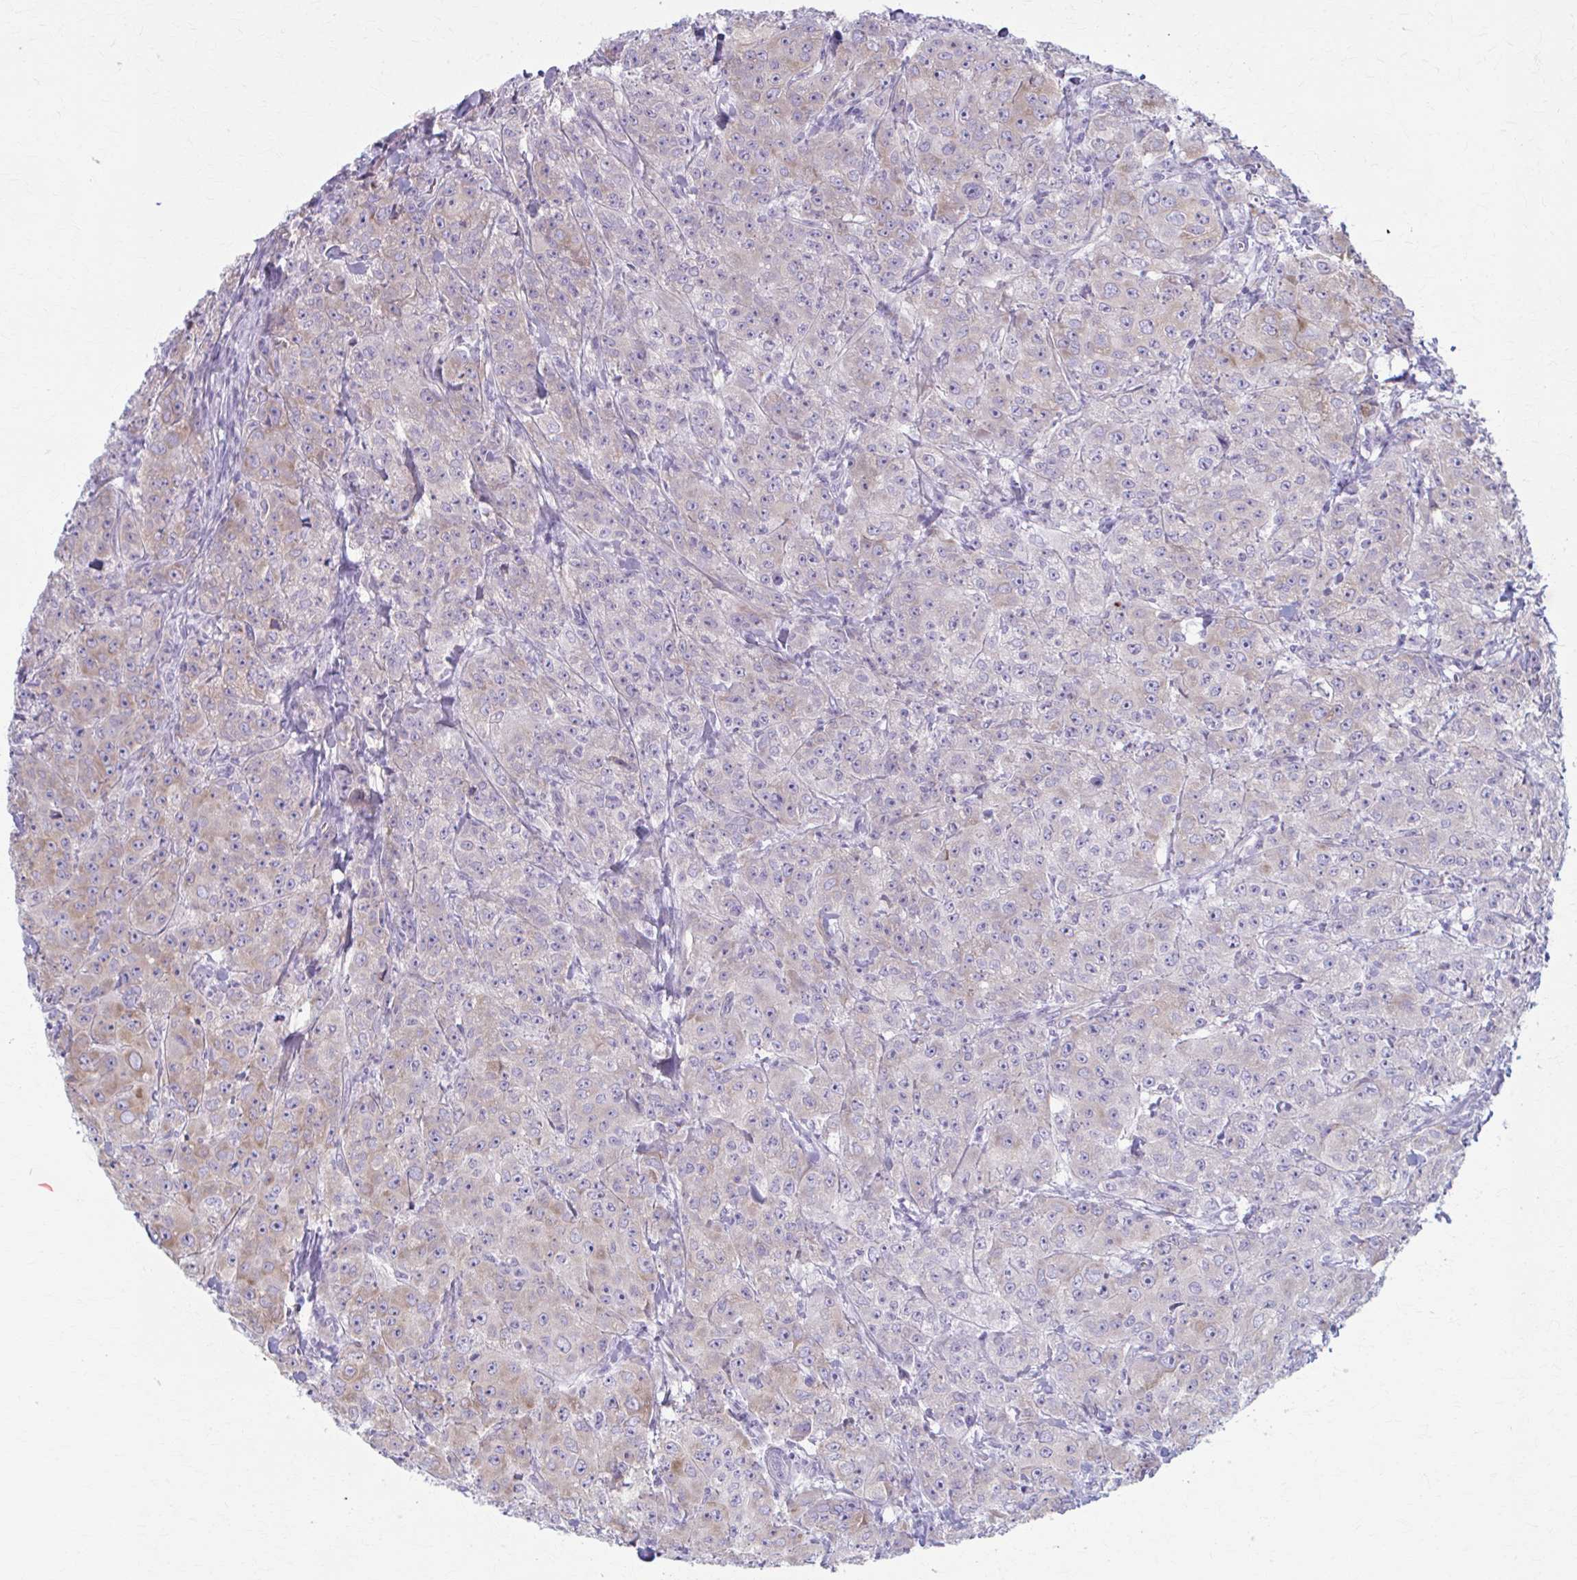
{"staining": {"intensity": "moderate", "quantity": "<25%", "location": "cytoplasmic/membranous"}, "tissue": "breast cancer", "cell_type": "Tumor cells", "image_type": "cancer", "snomed": [{"axis": "morphology", "description": "Normal tissue, NOS"}, {"axis": "morphology", "description": "Duct carcinoma"}, {"axis": "topography", "description": "Breast"}], "caption": "The histopathology image displays staining of breast cancer (infiltrating ductal carcinoma), revealing moderate cytoplasmic/membranous protein positivity (brown color) within tumor cells.", "gene": "PRKRA", "patient": {"sex": "female", "age": 43}}